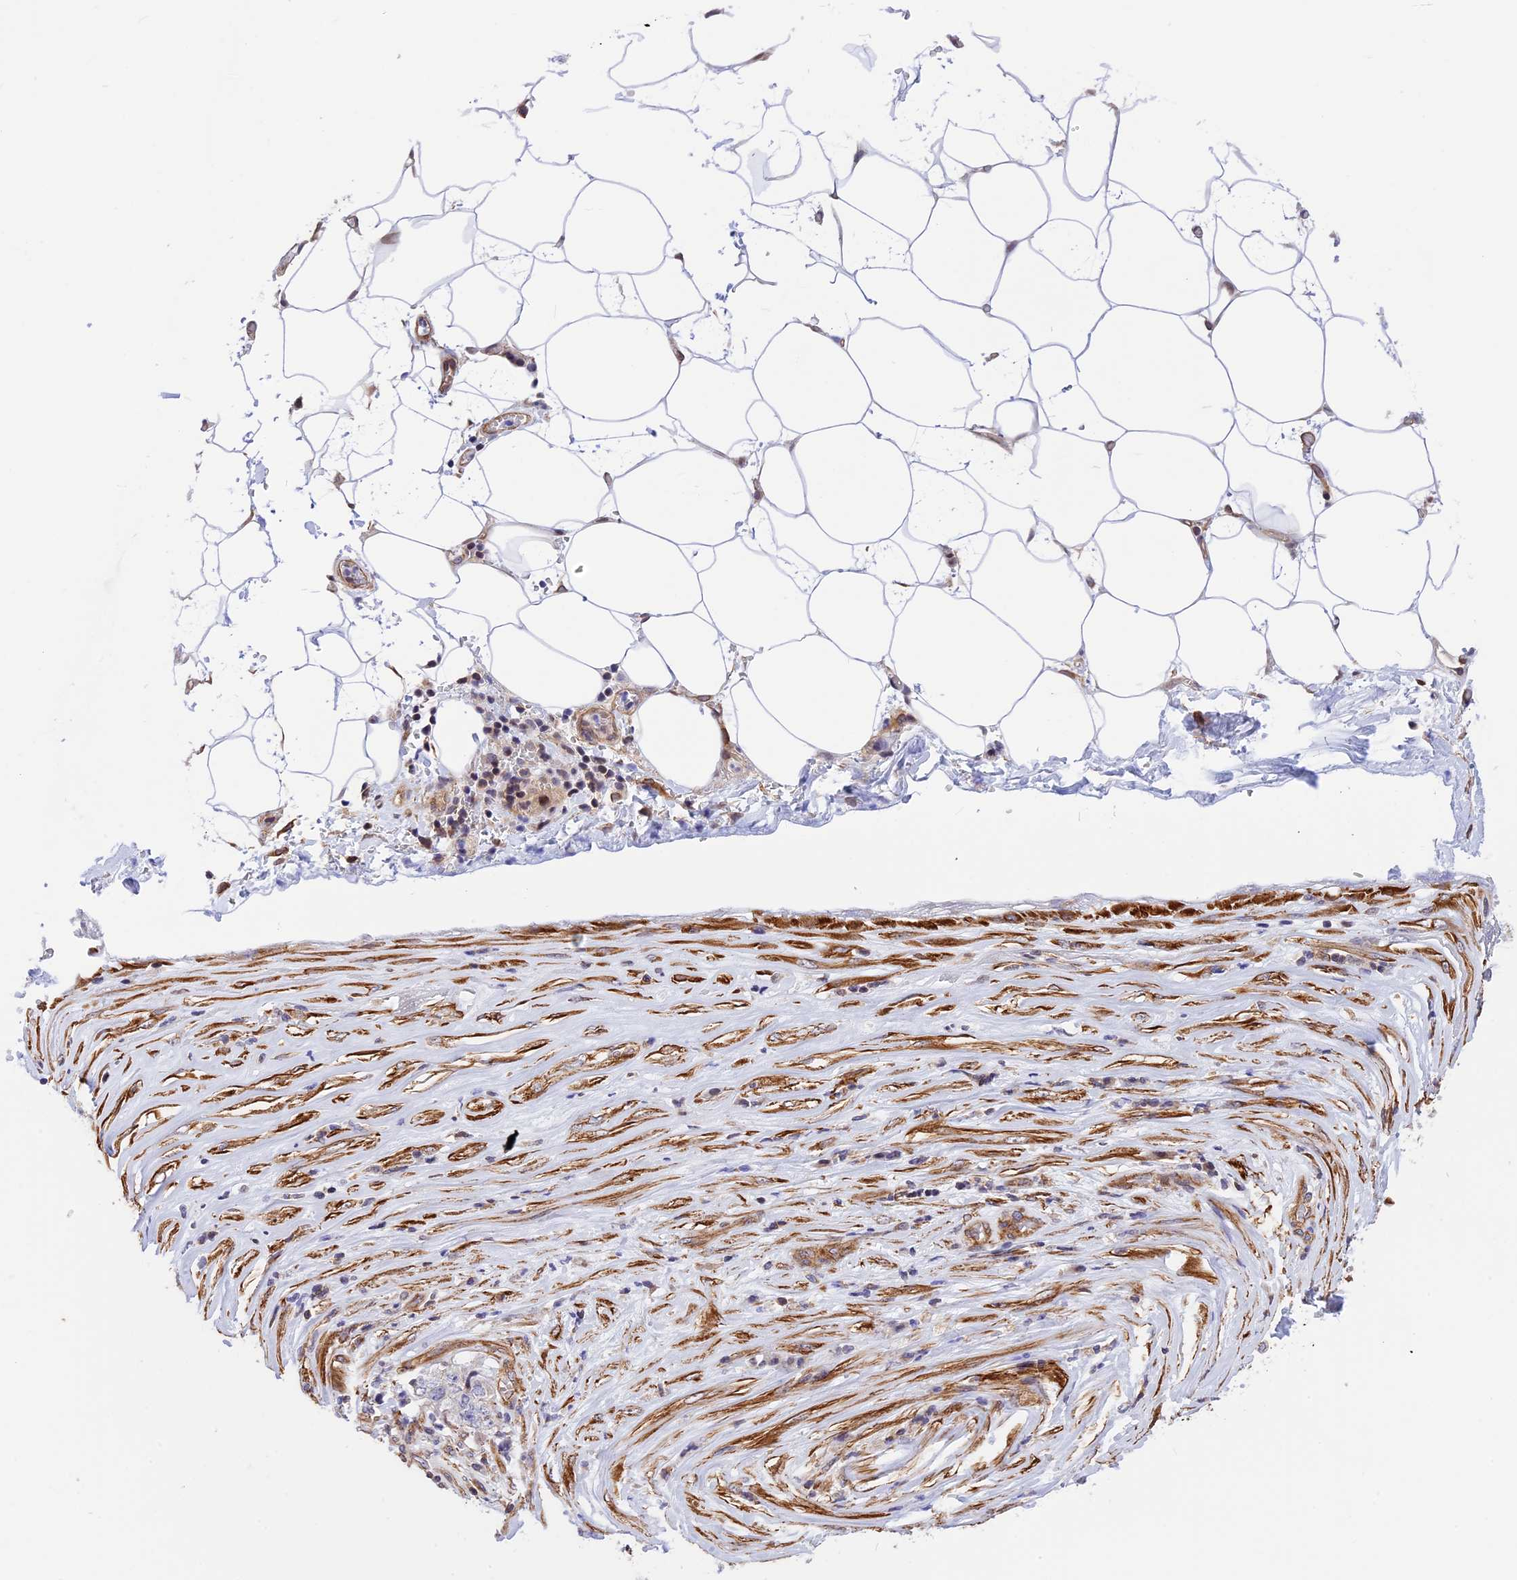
{"staining": {"intensity": "strong", "quantity": "25%-75%", "location": "cytoplasmic/membranous"}, "tissue": "stomach cancer", "cell_type": "Tumor cells", "image_type": "cancer", "snomed": [{"axis": "morphology", "description": "Adenocarcinoma, NOS"}, {"axis": "topography", "description": "Stomach"}], "caption": "Immunohistochemistry (IHC) image of neoplastic tissue: human stomach cancer (adenocarcinoma) stained using immunohistochemistry reveals high levels of strong protein expression localized specifically in the cytoplasmic/membranous of tumor cells, appearing as a cytoplasmic/membranous brown color.", "gene": "R3HDM4", "patient": {"sex": "male", "age": 59}}